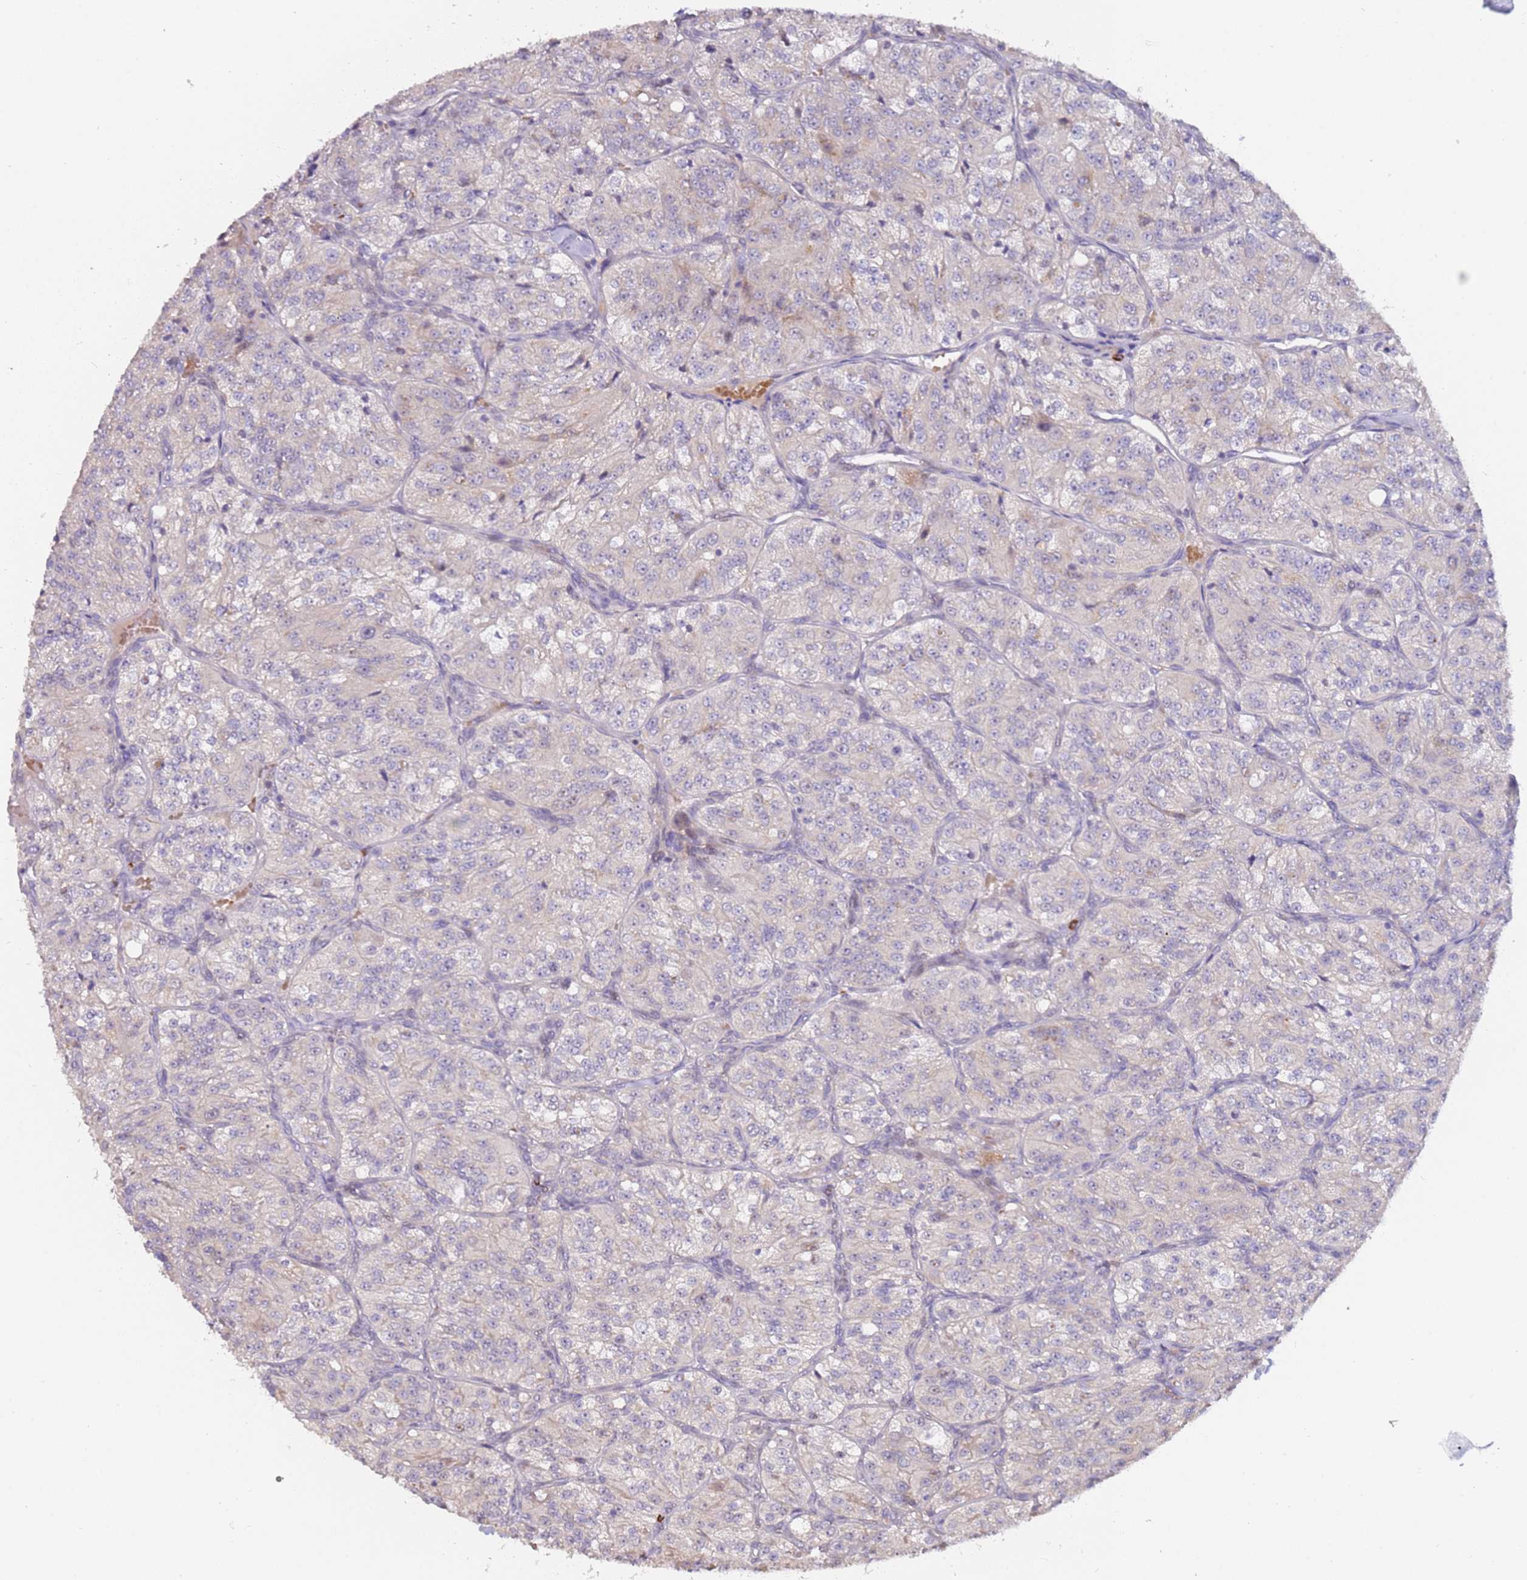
{"staining": {"intensity": "negative", "quantity": "none", "location": "none"}, "tissue": "renal cancer", "cell_type": "Tumor cells", "image_type": "cancer", "snomed": [{"axis": "morphology", "description": "Adenocarcinoma, NOS"}, {"axis": "topography", "description": "Kidney"}], "caption": "High magnification brightfield microscopy of renal cancer stained with DAB (brown) and counterstained with hematoxylin (blue): tumor cells show no significant expression.", "gene": "LGALSL", "patient": {"sex": "female", "age": 63}}